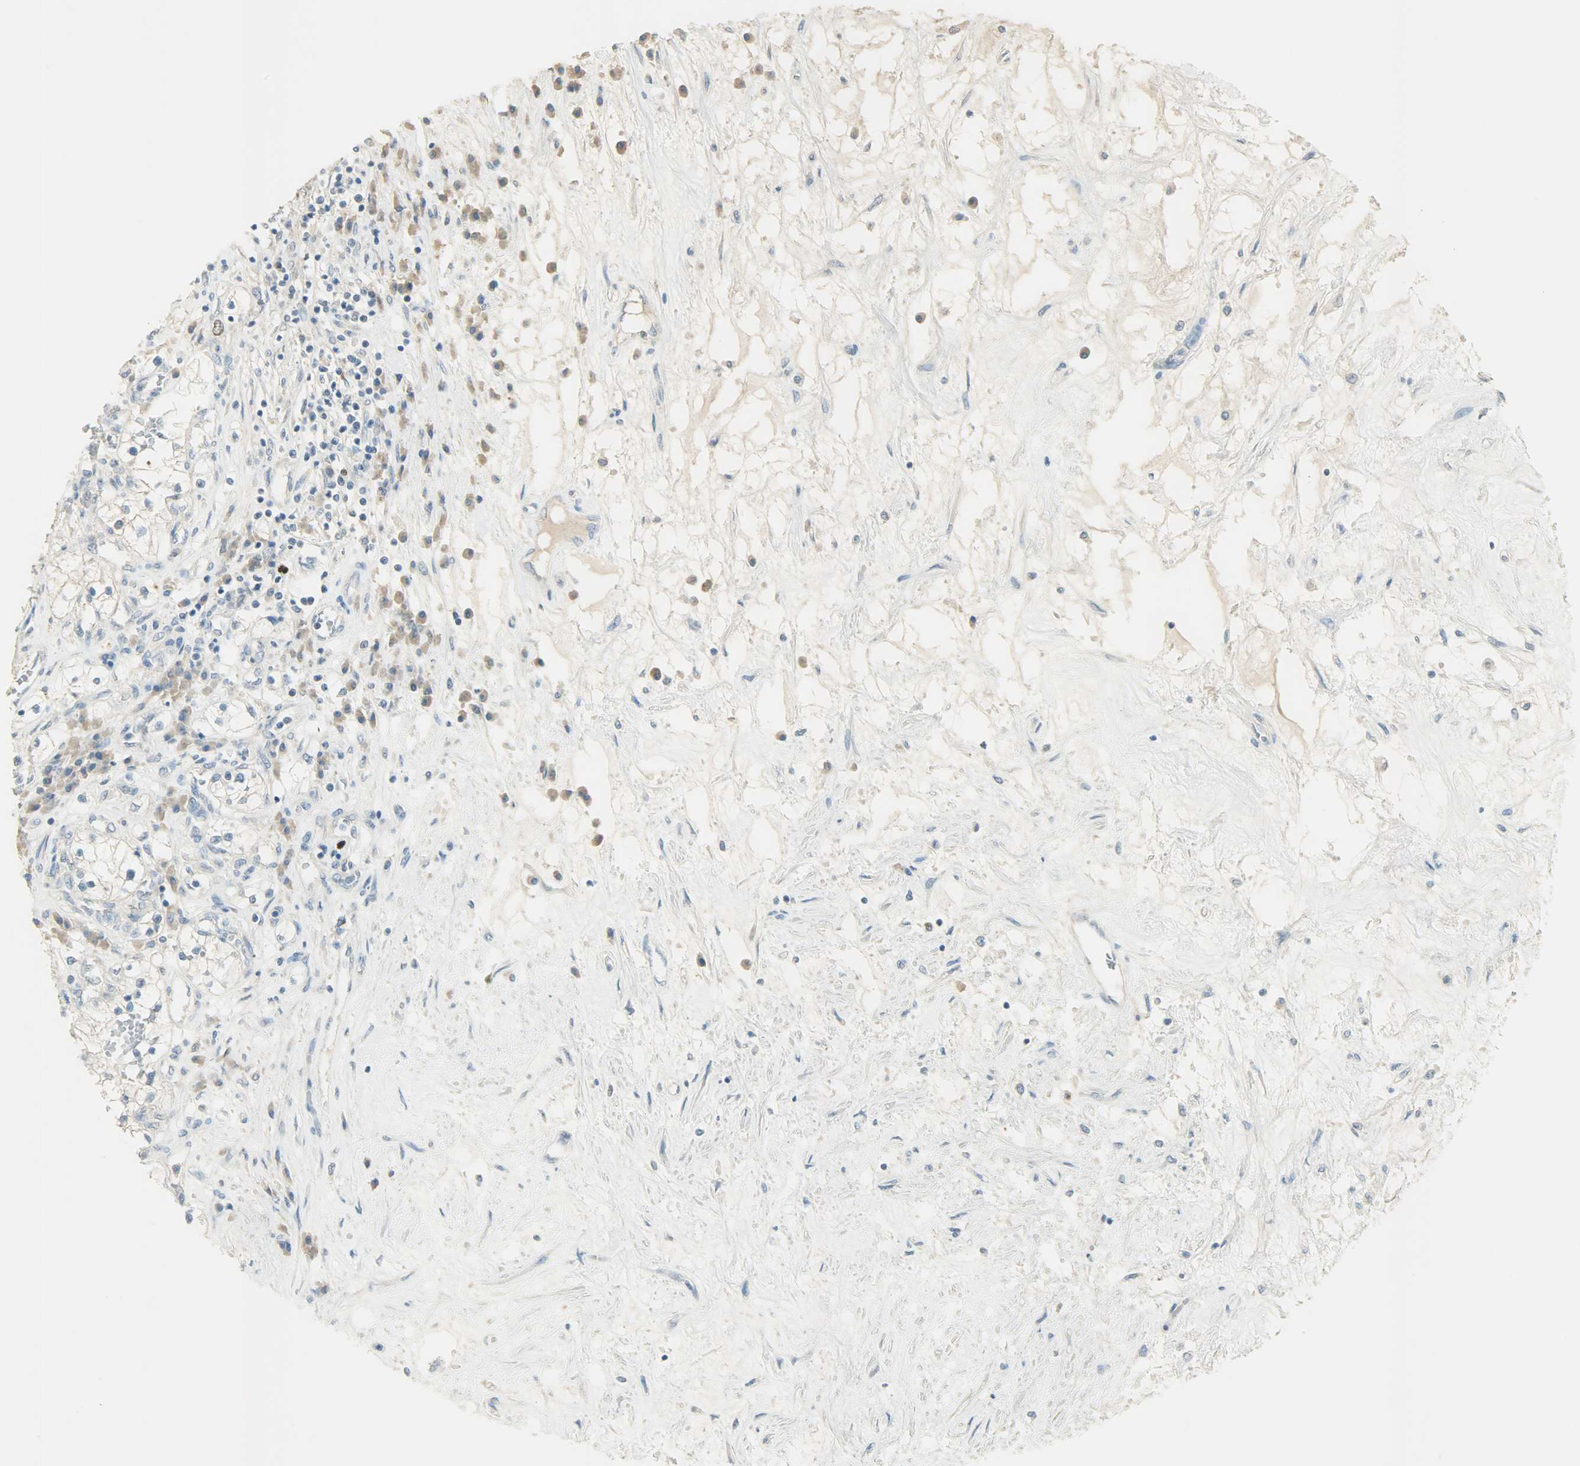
{"staining": {"intensity": "negative", "quantity": "none", "location": "none"}, "tissue": "renal cancer", "cell_type": "Tumor cells", "image_type": "cancer", "snomed": [{"axis": "morphology", "description": "Adenocarcinoma, NOS"}, {"axis": "topography", "description": "Kidney"}], "caption": "Human renal cancer stained for a protein using immunohistochemistry (IHC) reveals no positivity in tumor cells.", "gene": "TPX2", "patient": {"sex": "male", "age": 68}}